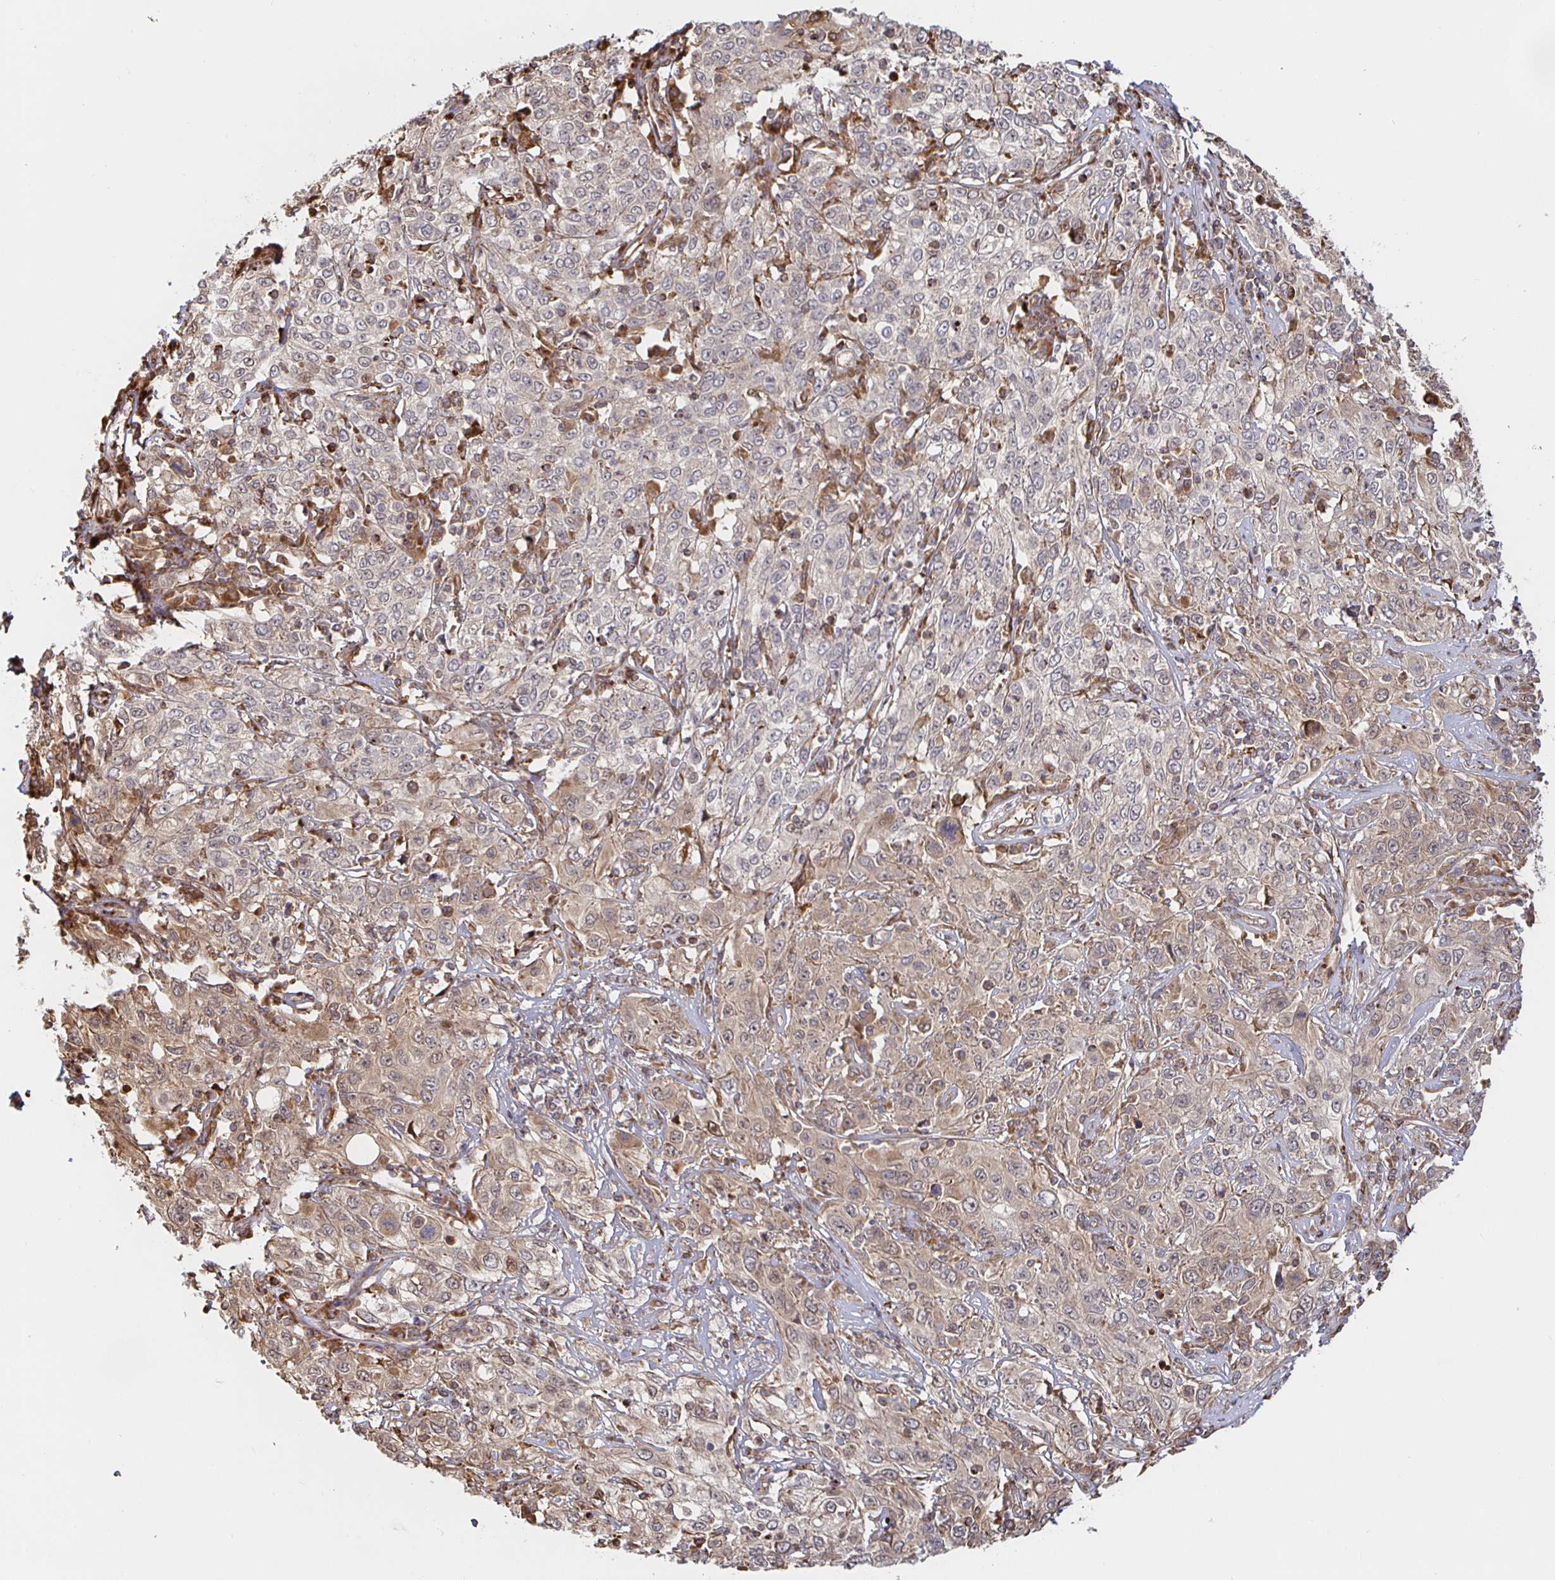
{"staining": {"intensity": "weak", "quantity": "25%-75%", "location": "cytoplasmic/membranous,nuclear"}, "tissue": "cervical cancer", "cell_type": "Tumor cells", "image_type": "cancer", "snomed": [{"axis": "morphology", "description": "Squamous cell carcinoma, NOS"}, {"axis": "topography", "description": "Cervix"}], "caption": "The image reveals staining of squamous cell carcinoma (cervical), revealing weak cytoplasmic/membranous and nuclear protein positivity (brown color) within tumor cells.", "gene": "STRAP", "patient": {"sex": "female", "age": 46}}